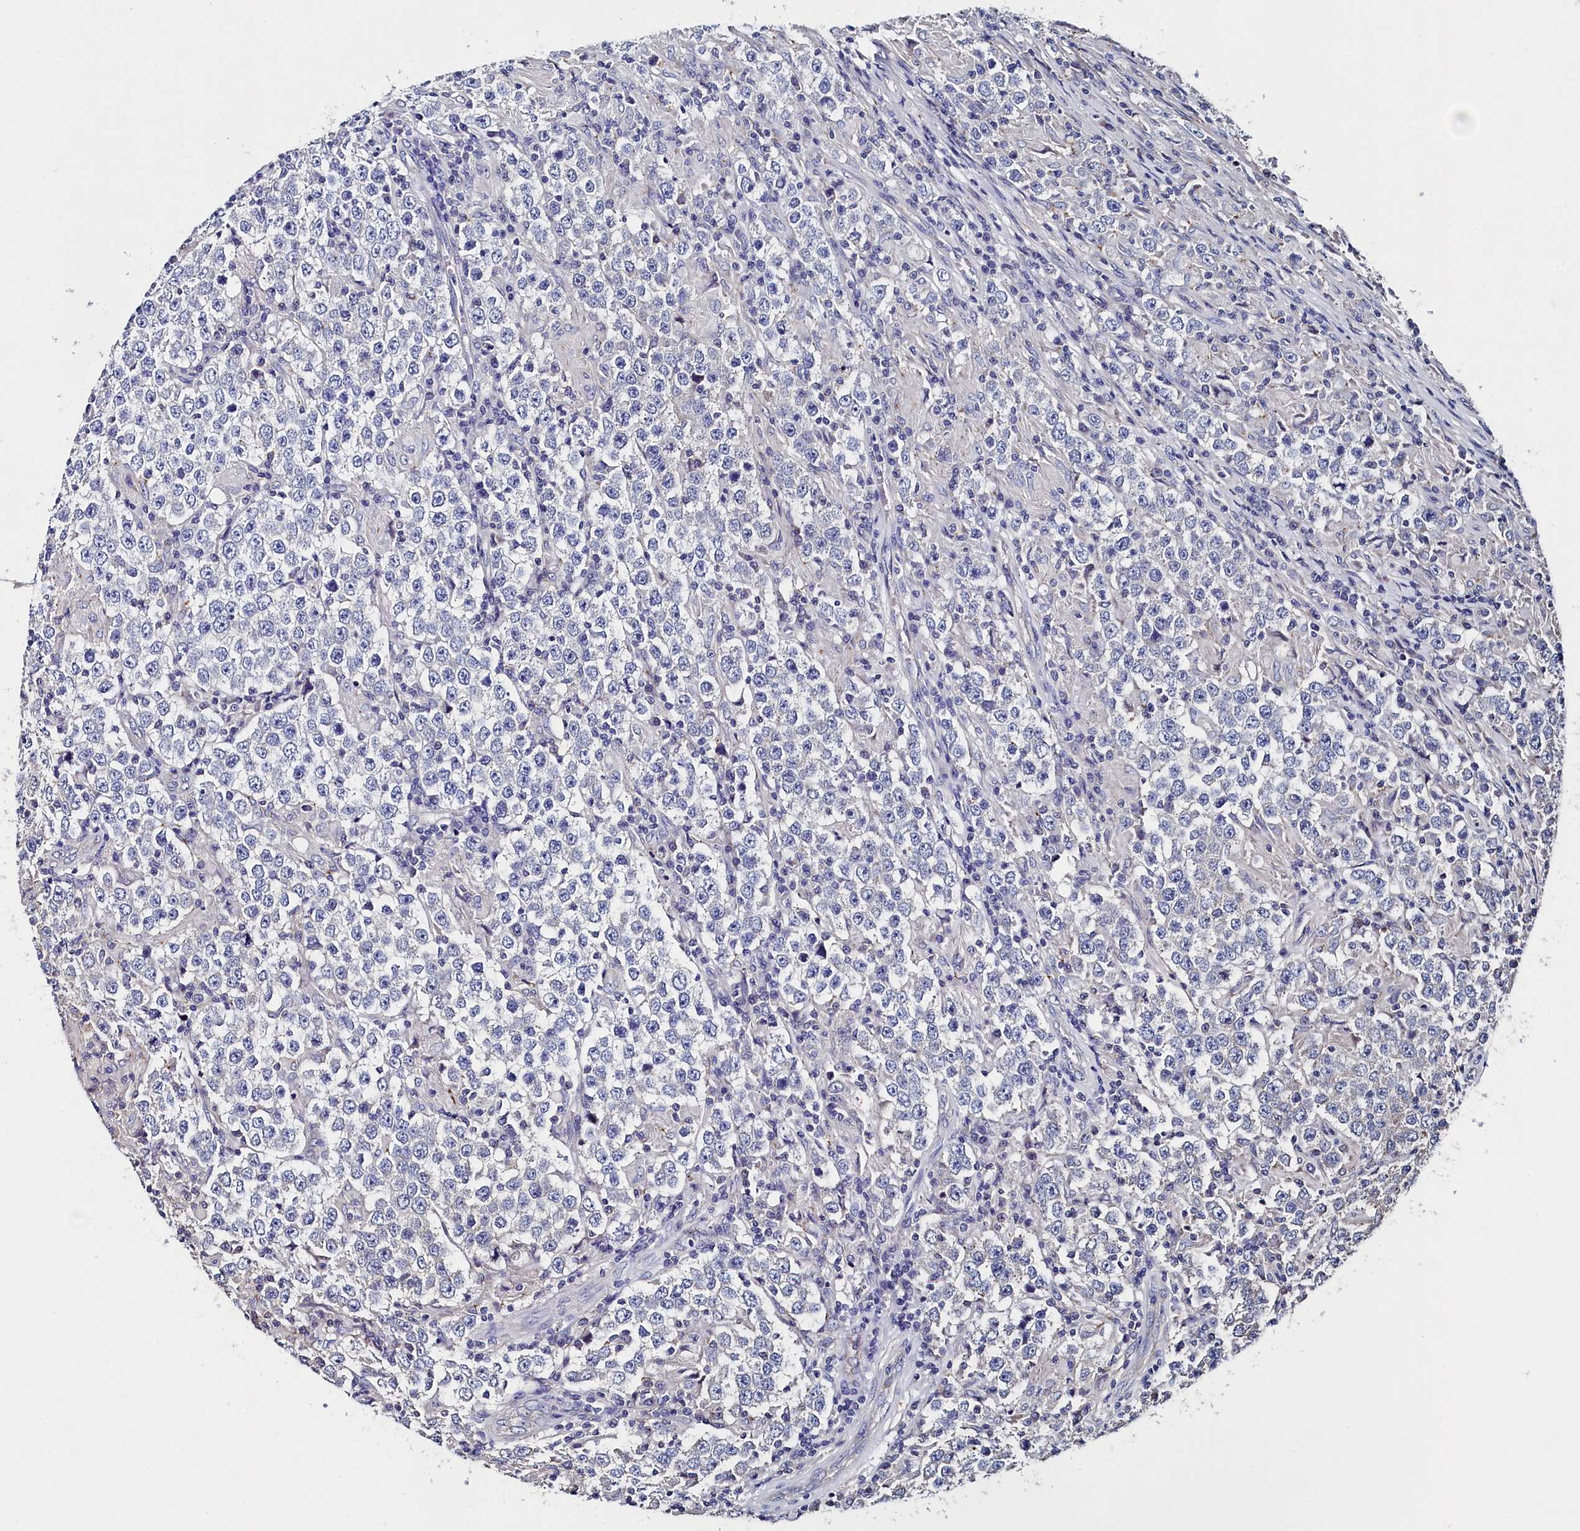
{"staining": {"intensity": "negative", "quantity": "none", "location": "none"}, "tissue": "testis cancer", "cell_type": "Tumor cells", "image_type": "cancer", "snomed": [{"axis": "morphology", "description": "Normal tissue, NOS"}, {"axis": "morphology", "description": "Urothelial carcinoma, High grade"}, {"axis": "morphology", "description": "Seminoma, NOS"}, {"axis": "morphology", "description": "Carcinoma, Embryonal, NOS"}, {"axis": "topography", "description": "Urinary bladder"}, {"axis": "topography", "description": "Testis"}], "caption": "Photomicrograph shows no significant protein expression in tumor cells of testis cancer.", "gene": "BHMT", "patient": {"sex": "male", "age": 41}}